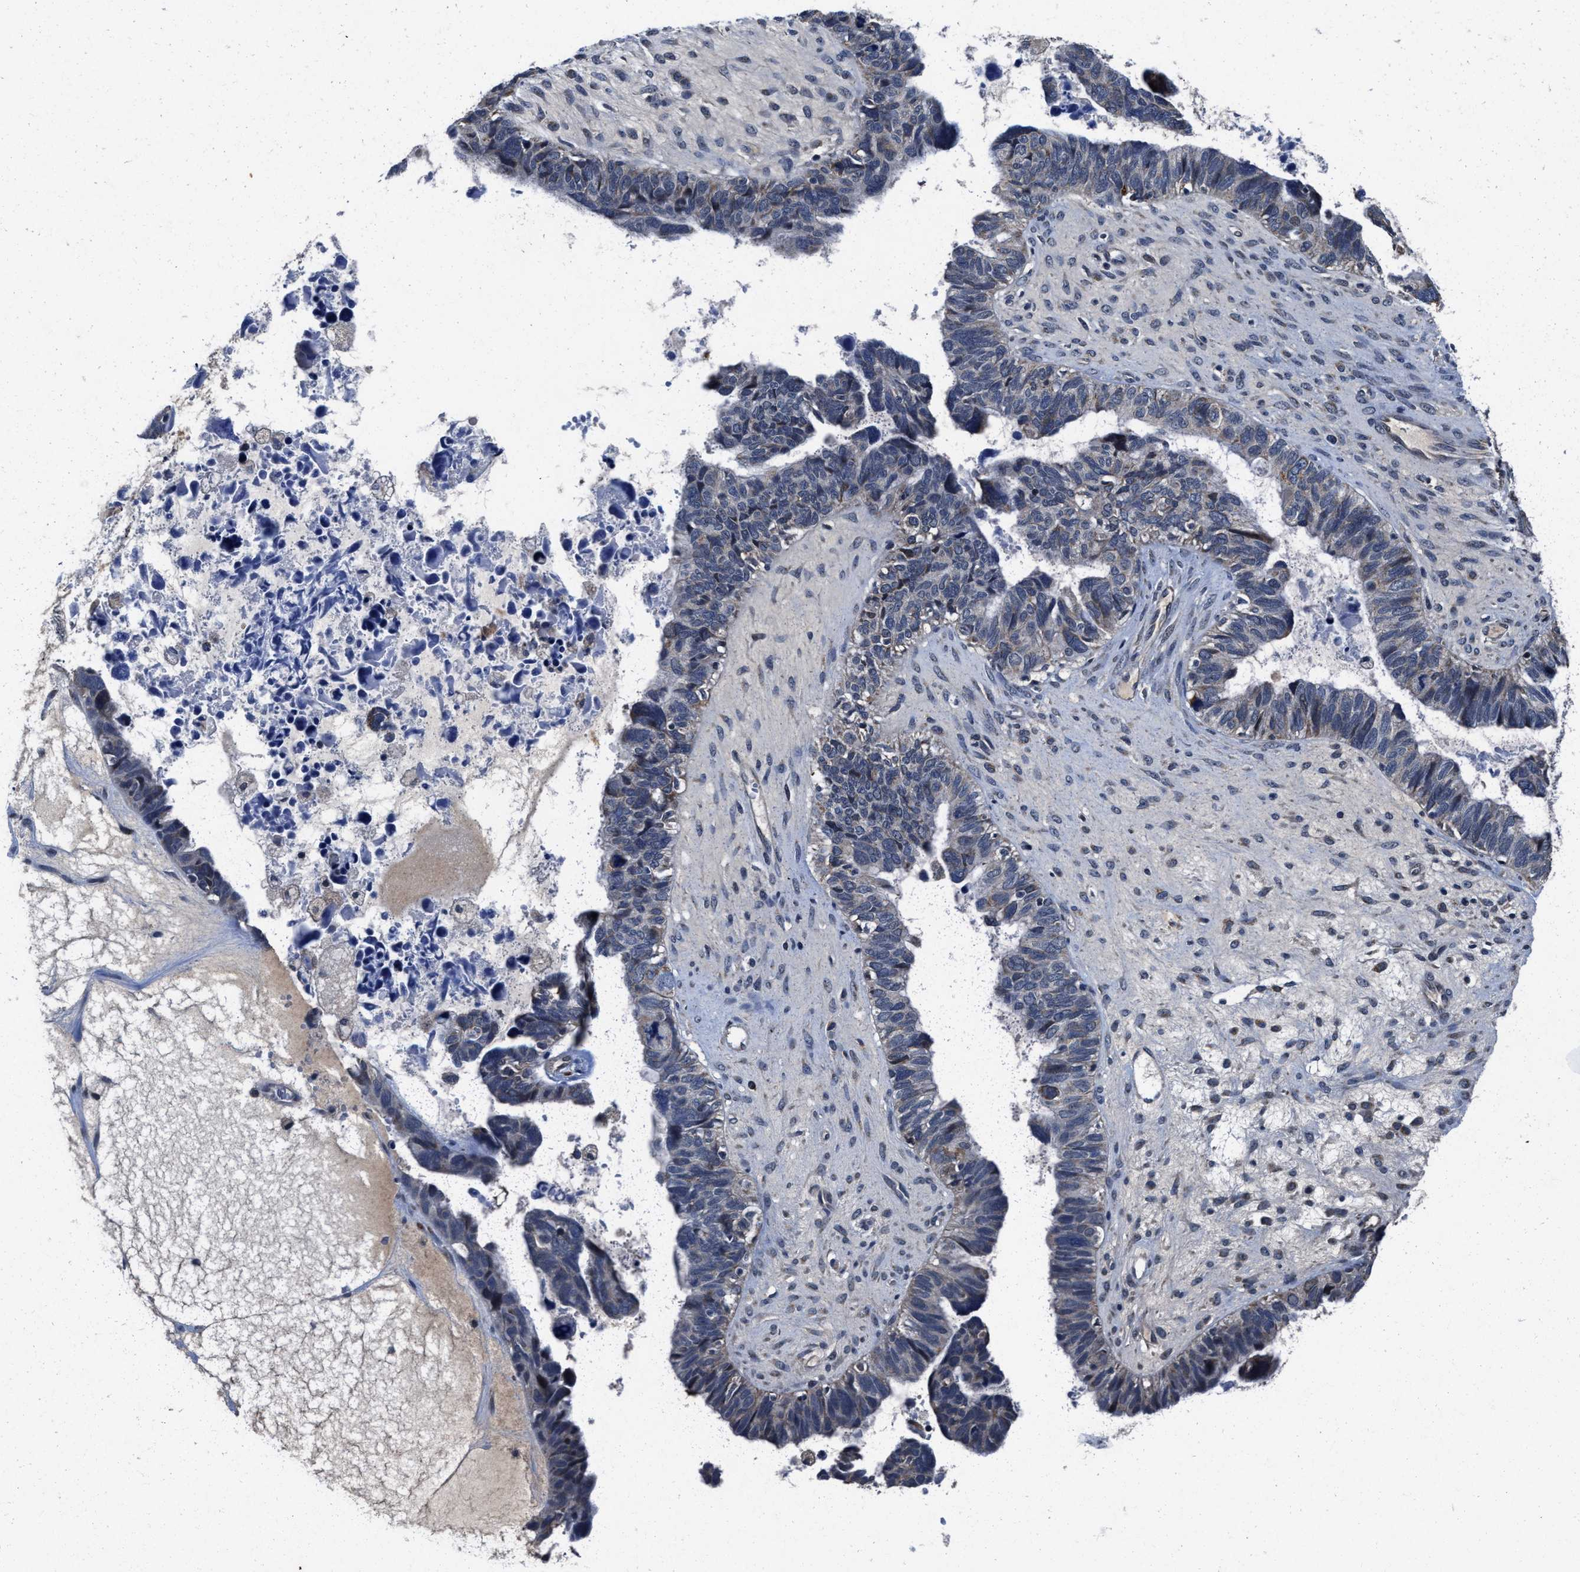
{"staining": {"intensity": "negative", "quantity": "none", "location": "none"}, "tissue": "ovarian cancer", "cell_type": "Tumor cells", "image_type": "cancer", "snomed": [{"axis": "morphology", "description": "Cystadenocarcinoma, serous, NOS"}, {"axis": "topography", "description": "Ovary"}], "caption": "An IHC photomicrograph of serous cystadenocarcinoma (ovarian) is shown. There is no staining in tumor cells of serous cystadenocarcinoma (ovarian).", "gene": "TMEM53", "patient": {"sex": "female", "age": 79}}